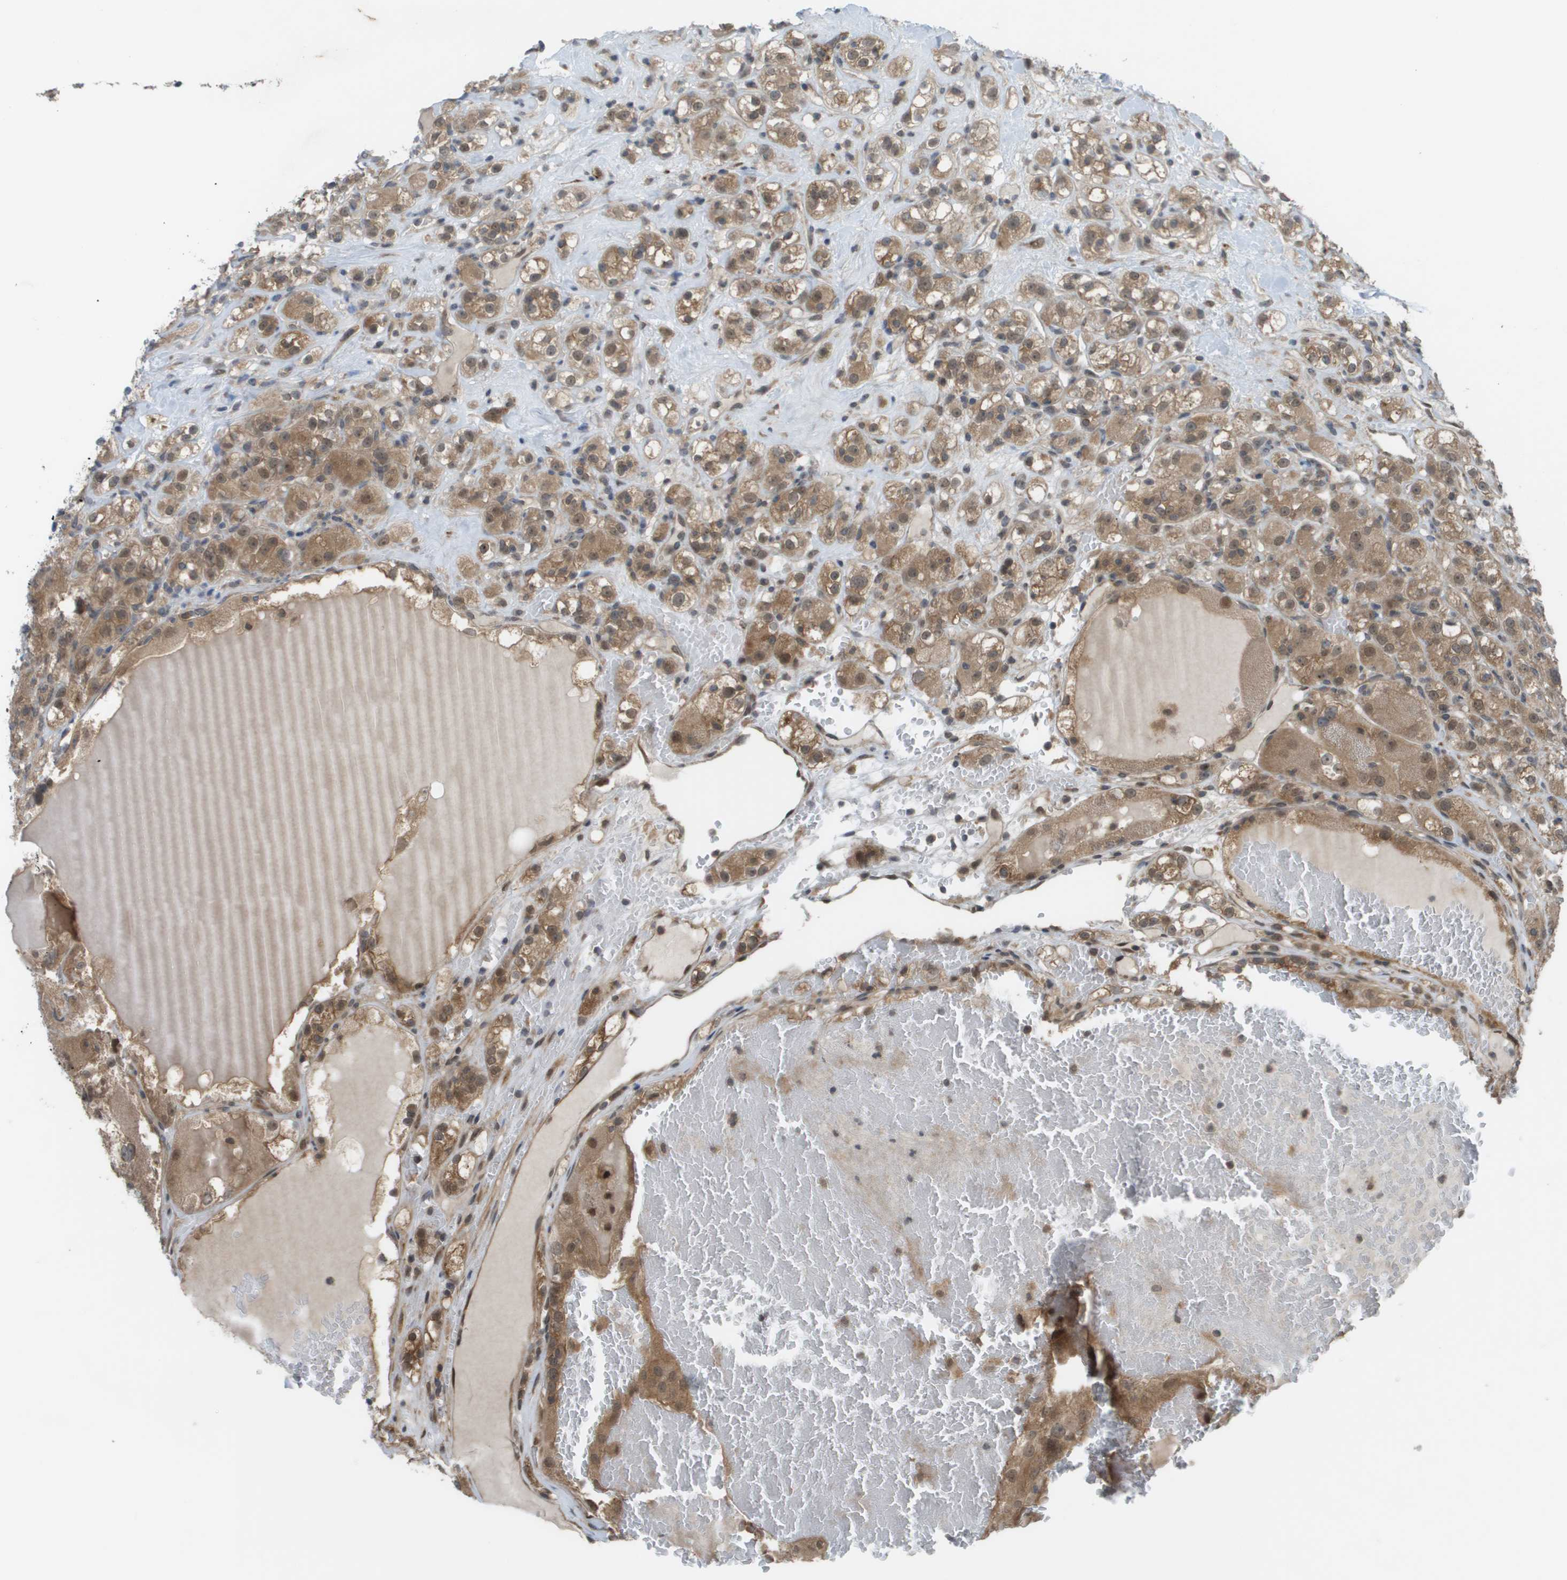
{"staining": {"intensity": "moderate", "quantity": ">75%", "location": "cytoplasmic/membranous"}, "tissue": "renal cancer", "cell_type": "Tumor cells", "image_type": "cancer", "snomed": [{"axis": "morphology", "description": "Normal tissue, NOS"}, {"axis": "morphology", "description": "Adenocarcinoma, NOS"}, {"axis": "topography", "description": "Kidney"}], "caption": "High-magnification brightfield microscopy of renal cancer (adenocarcinoma) stained with DAB (brown) and counterstained with hematoxylin (blue). tumor cells exhibit moderate cytoplasmic/membranous staining is appreciated in about>75% of cells.", "gene": "CTPS2", "patient": {"sex": "male", "age": 61}}